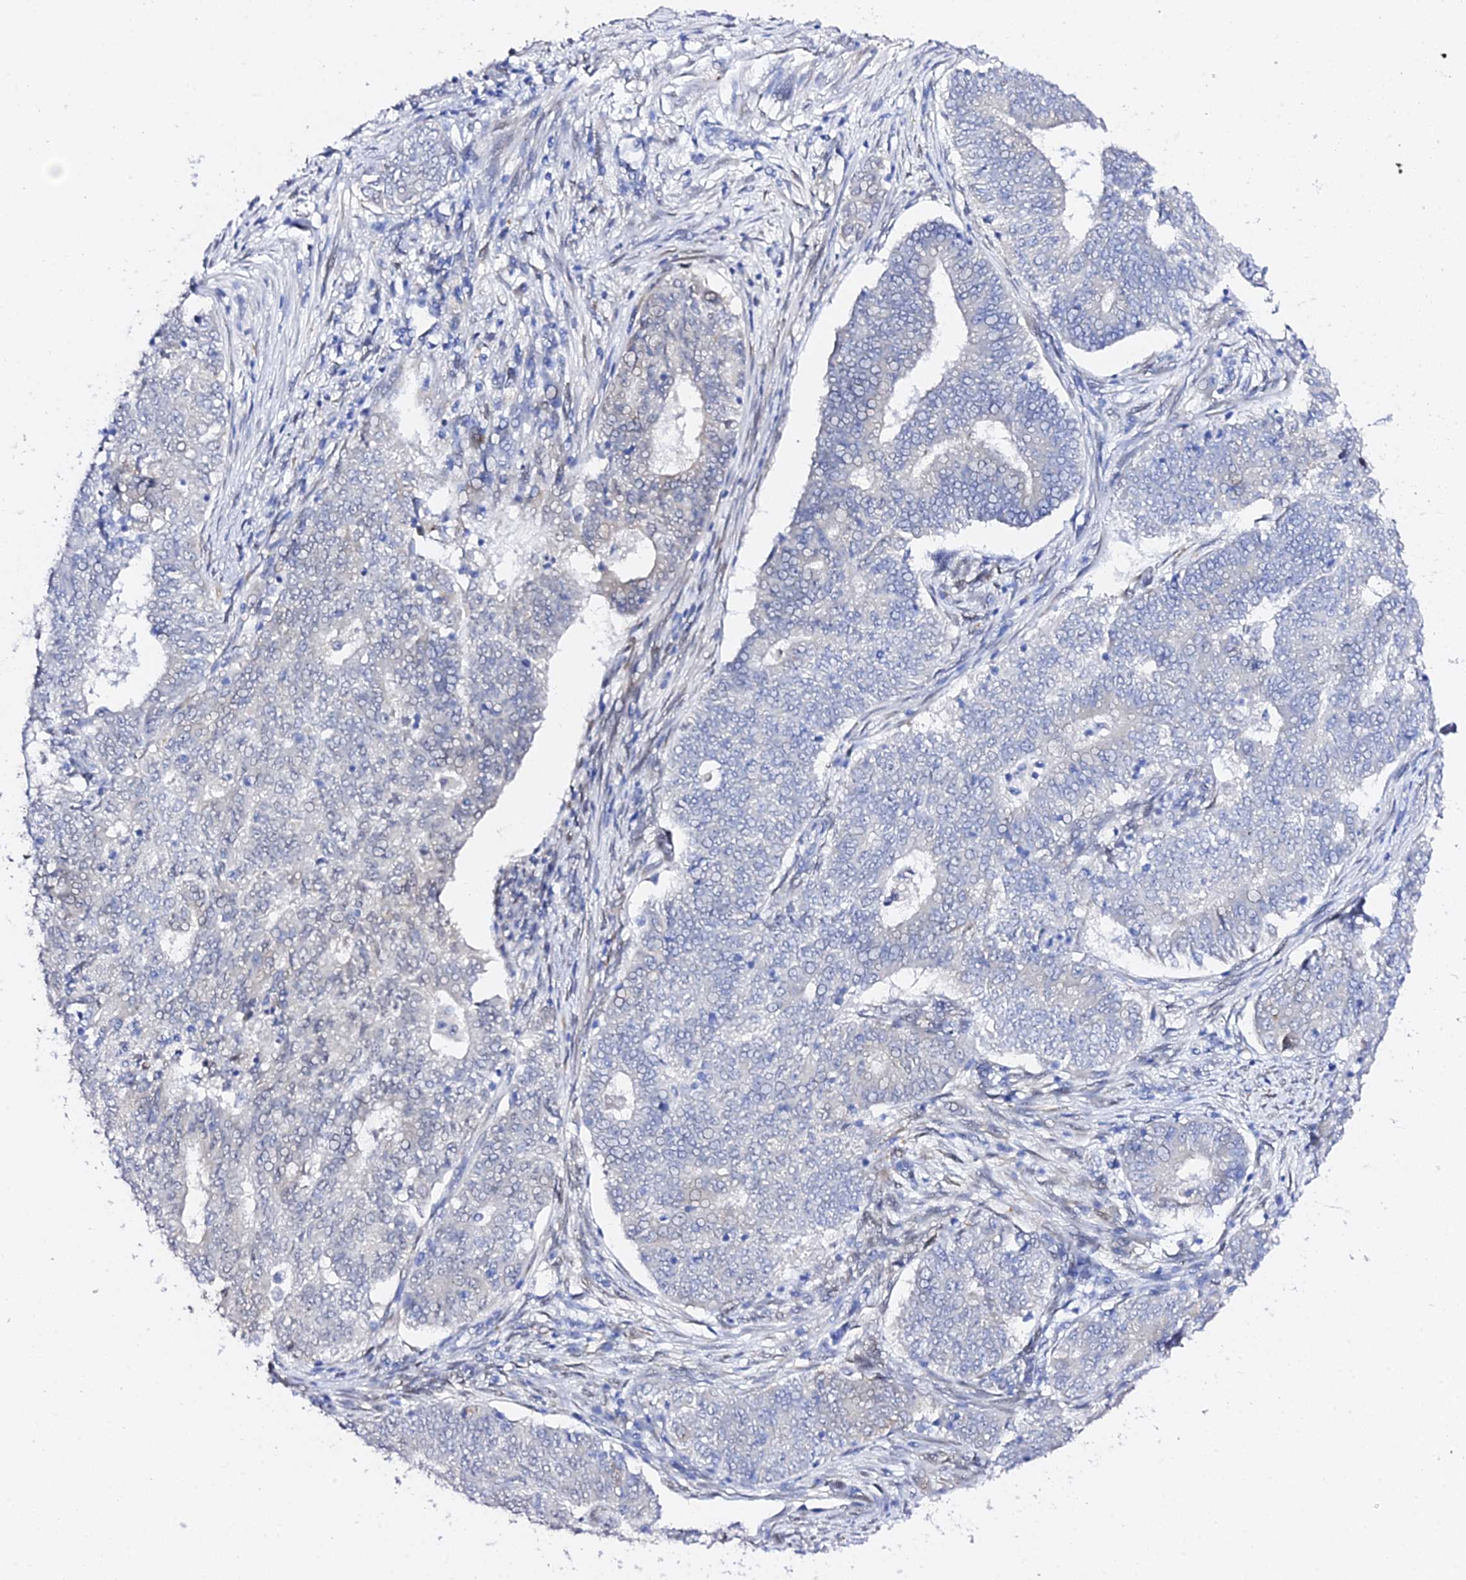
{"staining": {"intensity": "negative", "quantity": "none", "location": "none"}, "tissue": "endometrial cancer", "cell_type": "Tumor cells", "image_type": "cancer", "snomed": [{"axis": "morphology", "description": "Adenocarcinoma, NOS"}, {"axis": "topography", "description": "Endometrium"}], "caption": "This is a image of immunohistochemistry staining of adenocarcinoma (endometrial), which shows no expression in tumor cells.", "gene": "POFUT2", "patient": {"sex": "female", "age": 62}}